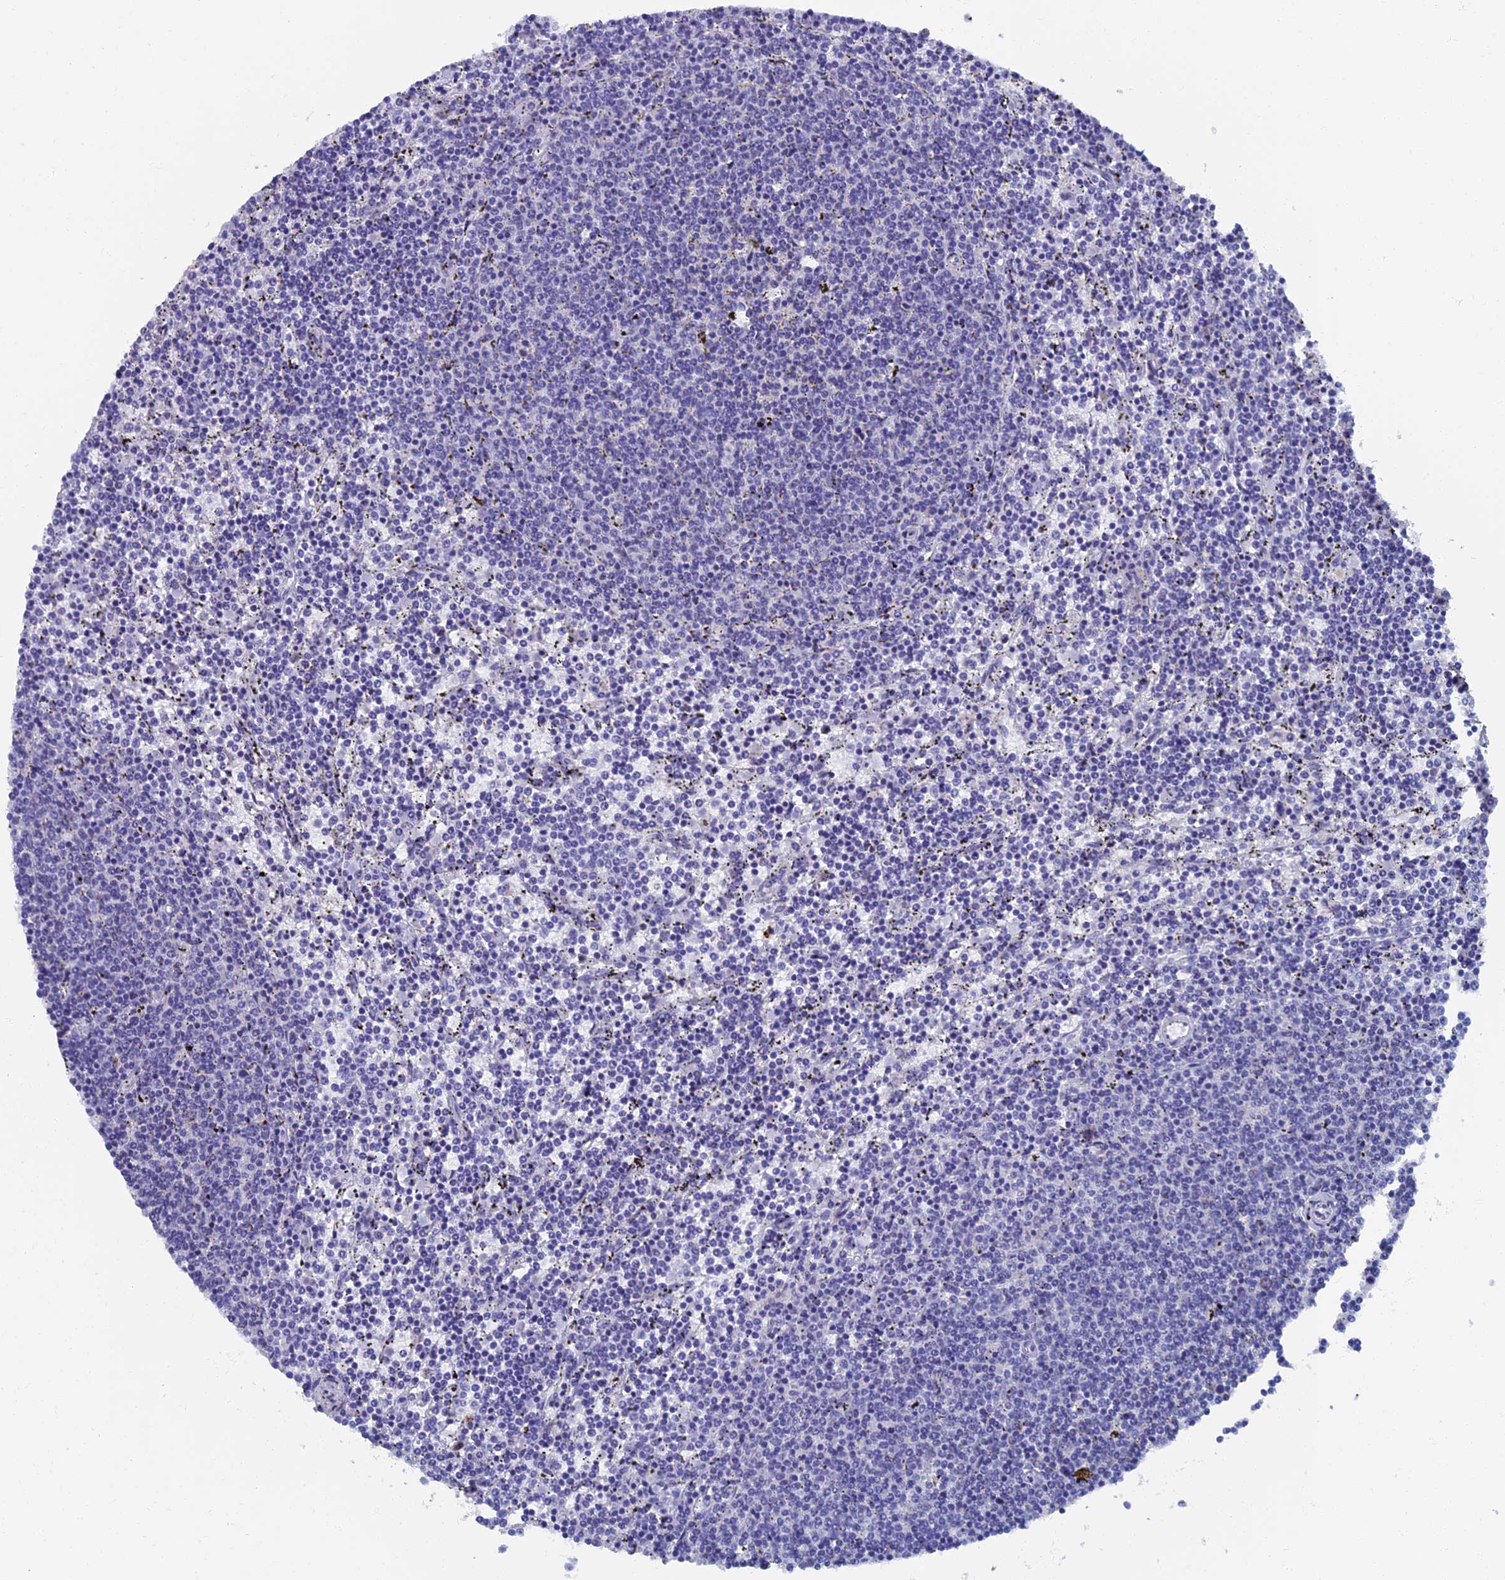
{"staining": {"intensity": "negative", "quantity": "none", "location": "none"}, "tissue": "lymphoma", "cell_type": "Tumor cells", "image_type": "cancer", "snomed": [{"axis": "morphology", "description": "Malignant lymphoma, non-Hodgkin's type, Low grade"}, {"axis": "topography", "description": "Spleen"}], "caption": "Tumor cells are negative for brown protein staining in lymphoma.", "gene": "OAT", "patient": {"sex": "female", "age": 50}}